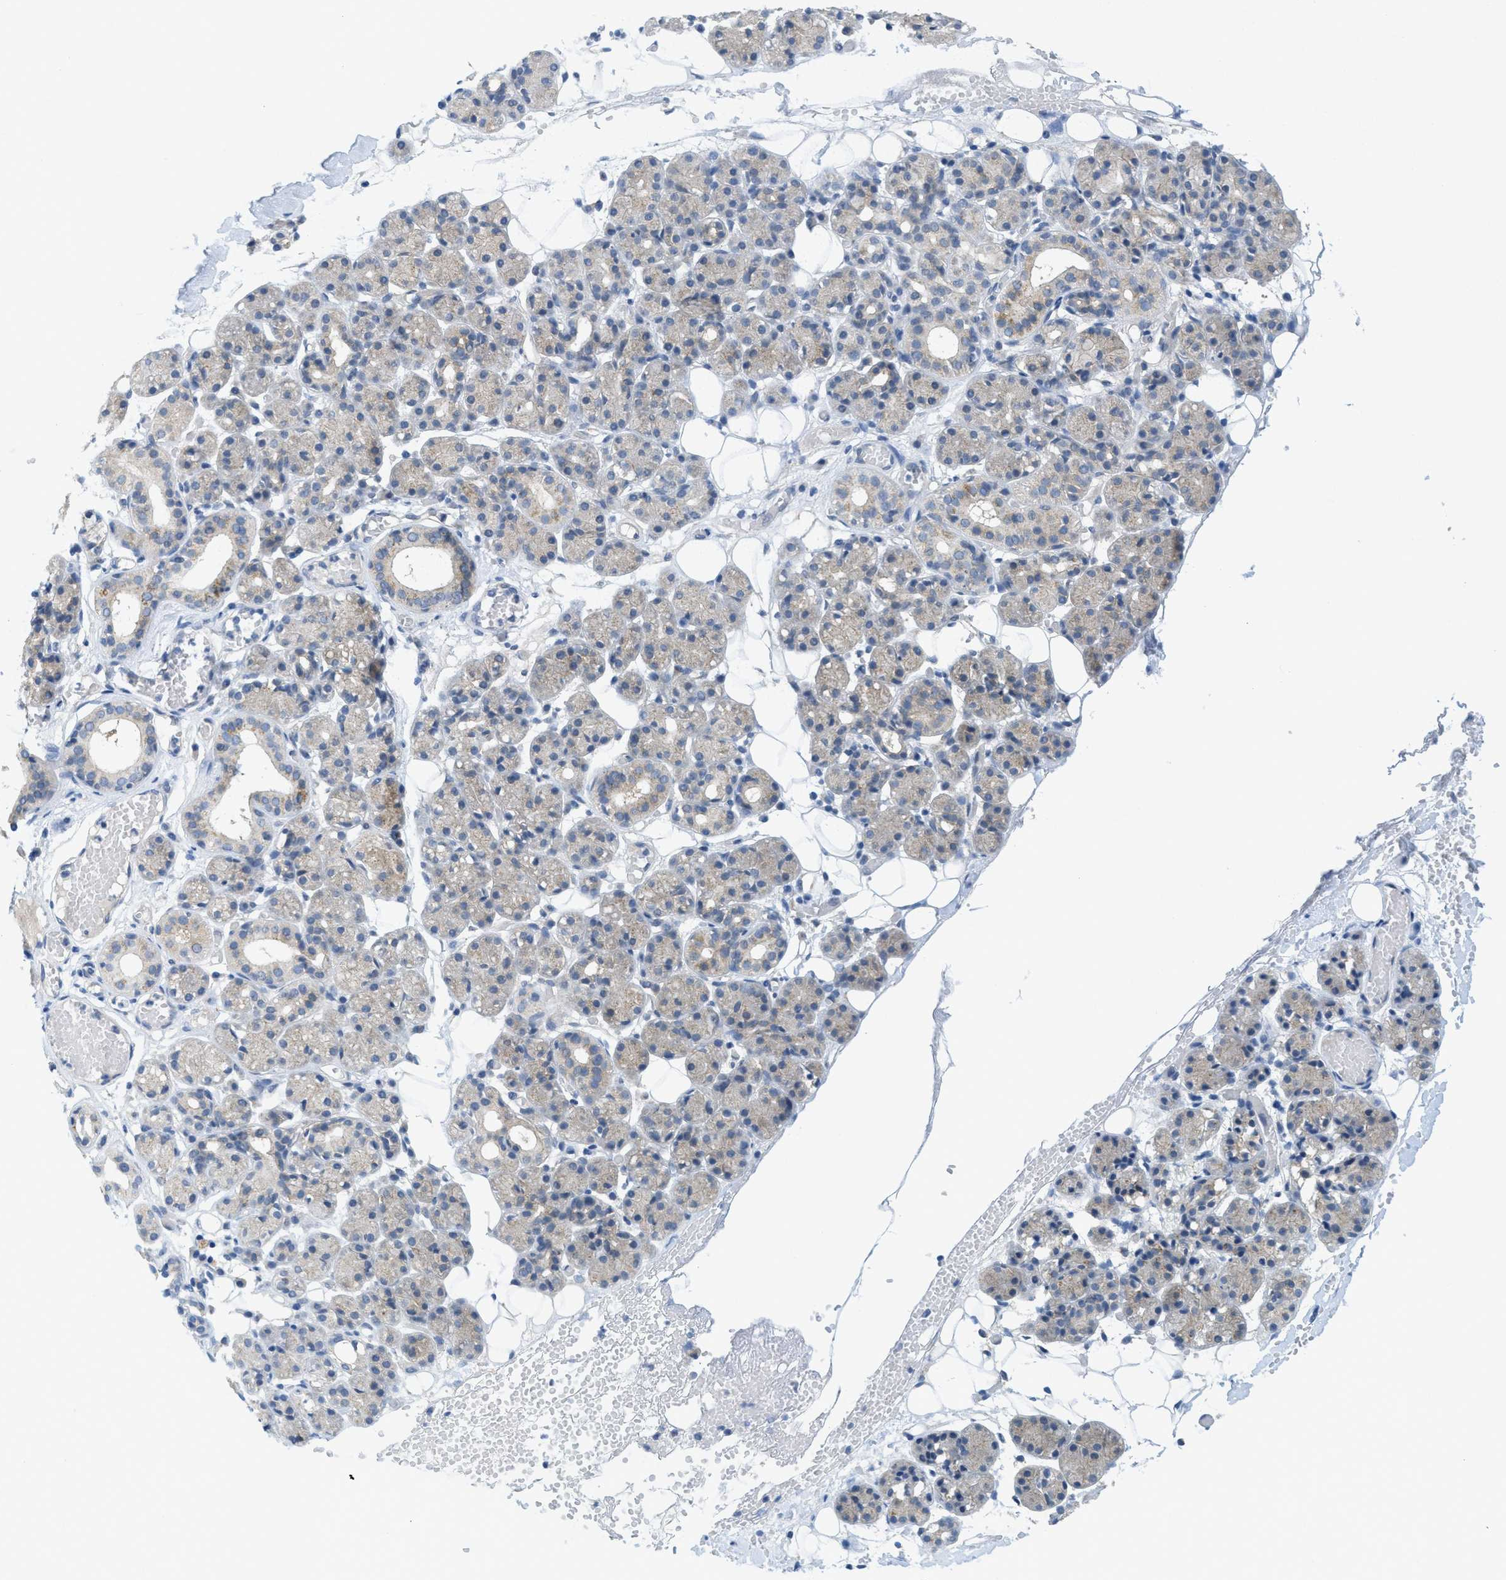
{"staining": {"intensity": "weak", "quantity": "<25%", "location": "cytoplasmic/membranous"}, "tissue": "salivary gland", "cell_type": "Glandular cells", "image_type": "normal", "snomed": [{"axis": "morphology", "description": "Normal tissue, NOS"}, {"axis": "topography", "description": "Salivary gland"}], "caption": "A histopathology image of human salivary gland is negative for staining in glandular cells. The staining was performed using DAB to visualize the protein expression in brown, while the nuclei were stained in blue with hematoxylin (Magnification: 20x).", "gene": "ZFYVE9", "patient": {"sex": "male", "age": 63}}